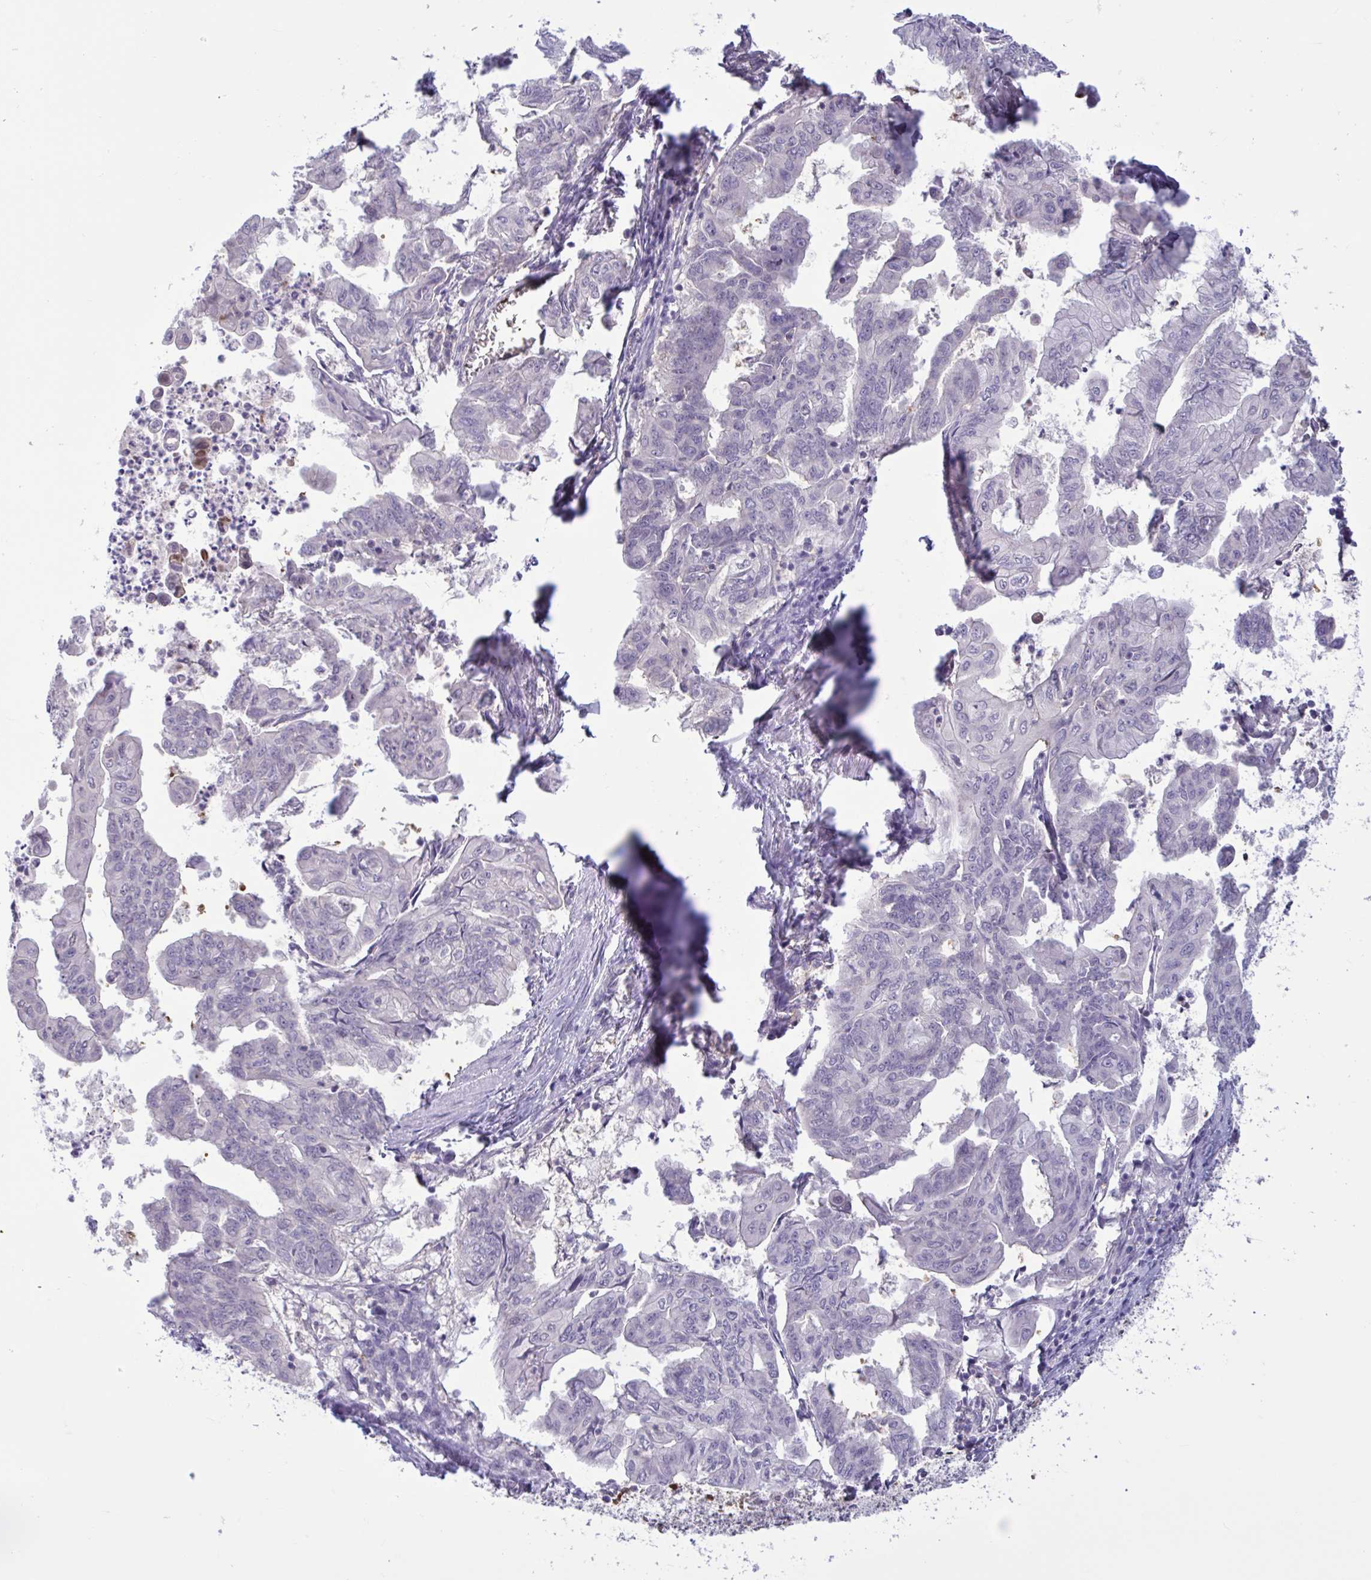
{"staining": {"intensity": "weak", "quantity": "<25%", "location": "nuclear"}, "tissue": "stomach cancer", "cell_type": "Tumor cells", "image_type": "cancer", "snomed": [{"axis": "morphology", "description": "Adenocarcinoma, NOS"}, {"axis": "topography", "description": "Stomach, upper"}], "caption": "The image exhibits no significant expression in tumor cells of adenocarcinoma (stomach). The staining is performed using DAB (3,3'-diaminobenzidine) brown chromogen with nuclei counter-stained in using hematoxylin.", "gene": "RBL1", "patient": {"sex": "male", "age": 80}}